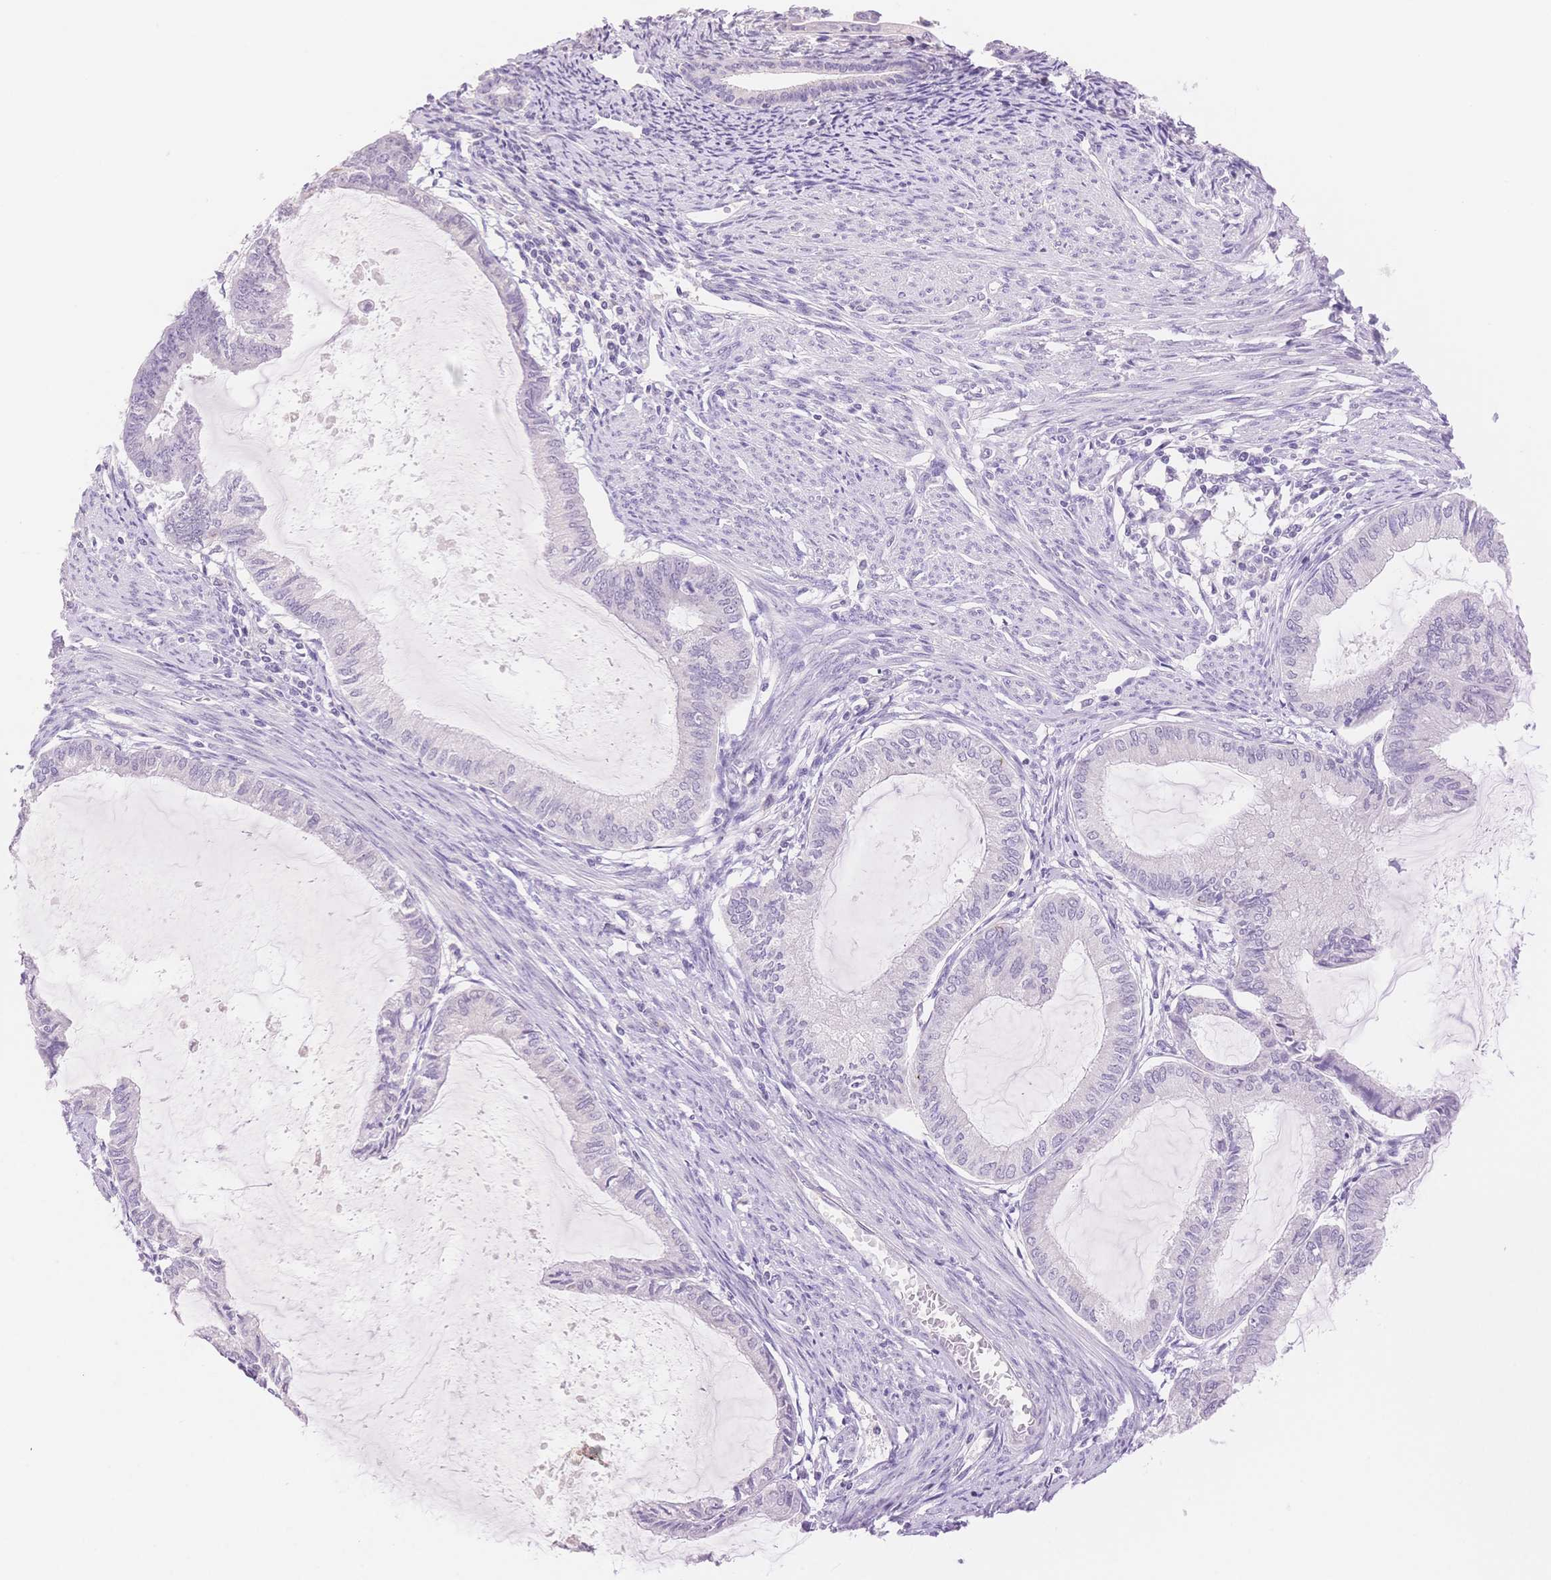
{"staining": {"intensity": "negative", "quantity": "none", "location": "none"}, "tissue": "endometrial cancer", "cell_type": "Tumor cells", "image_type": "cancer", "snomed": [{"axis": "morphology", "description": "Adenocarcinoma, NOS"}, {"axis": "topography", "description": "Endometrium"}], "caption": "Endometrial cancer (adenocarcinoma) stained for a protein using IHC exhibits no staining tumor cells.", "gene": "MYOM1", "patient": {"sex": "female", "age": 86}}